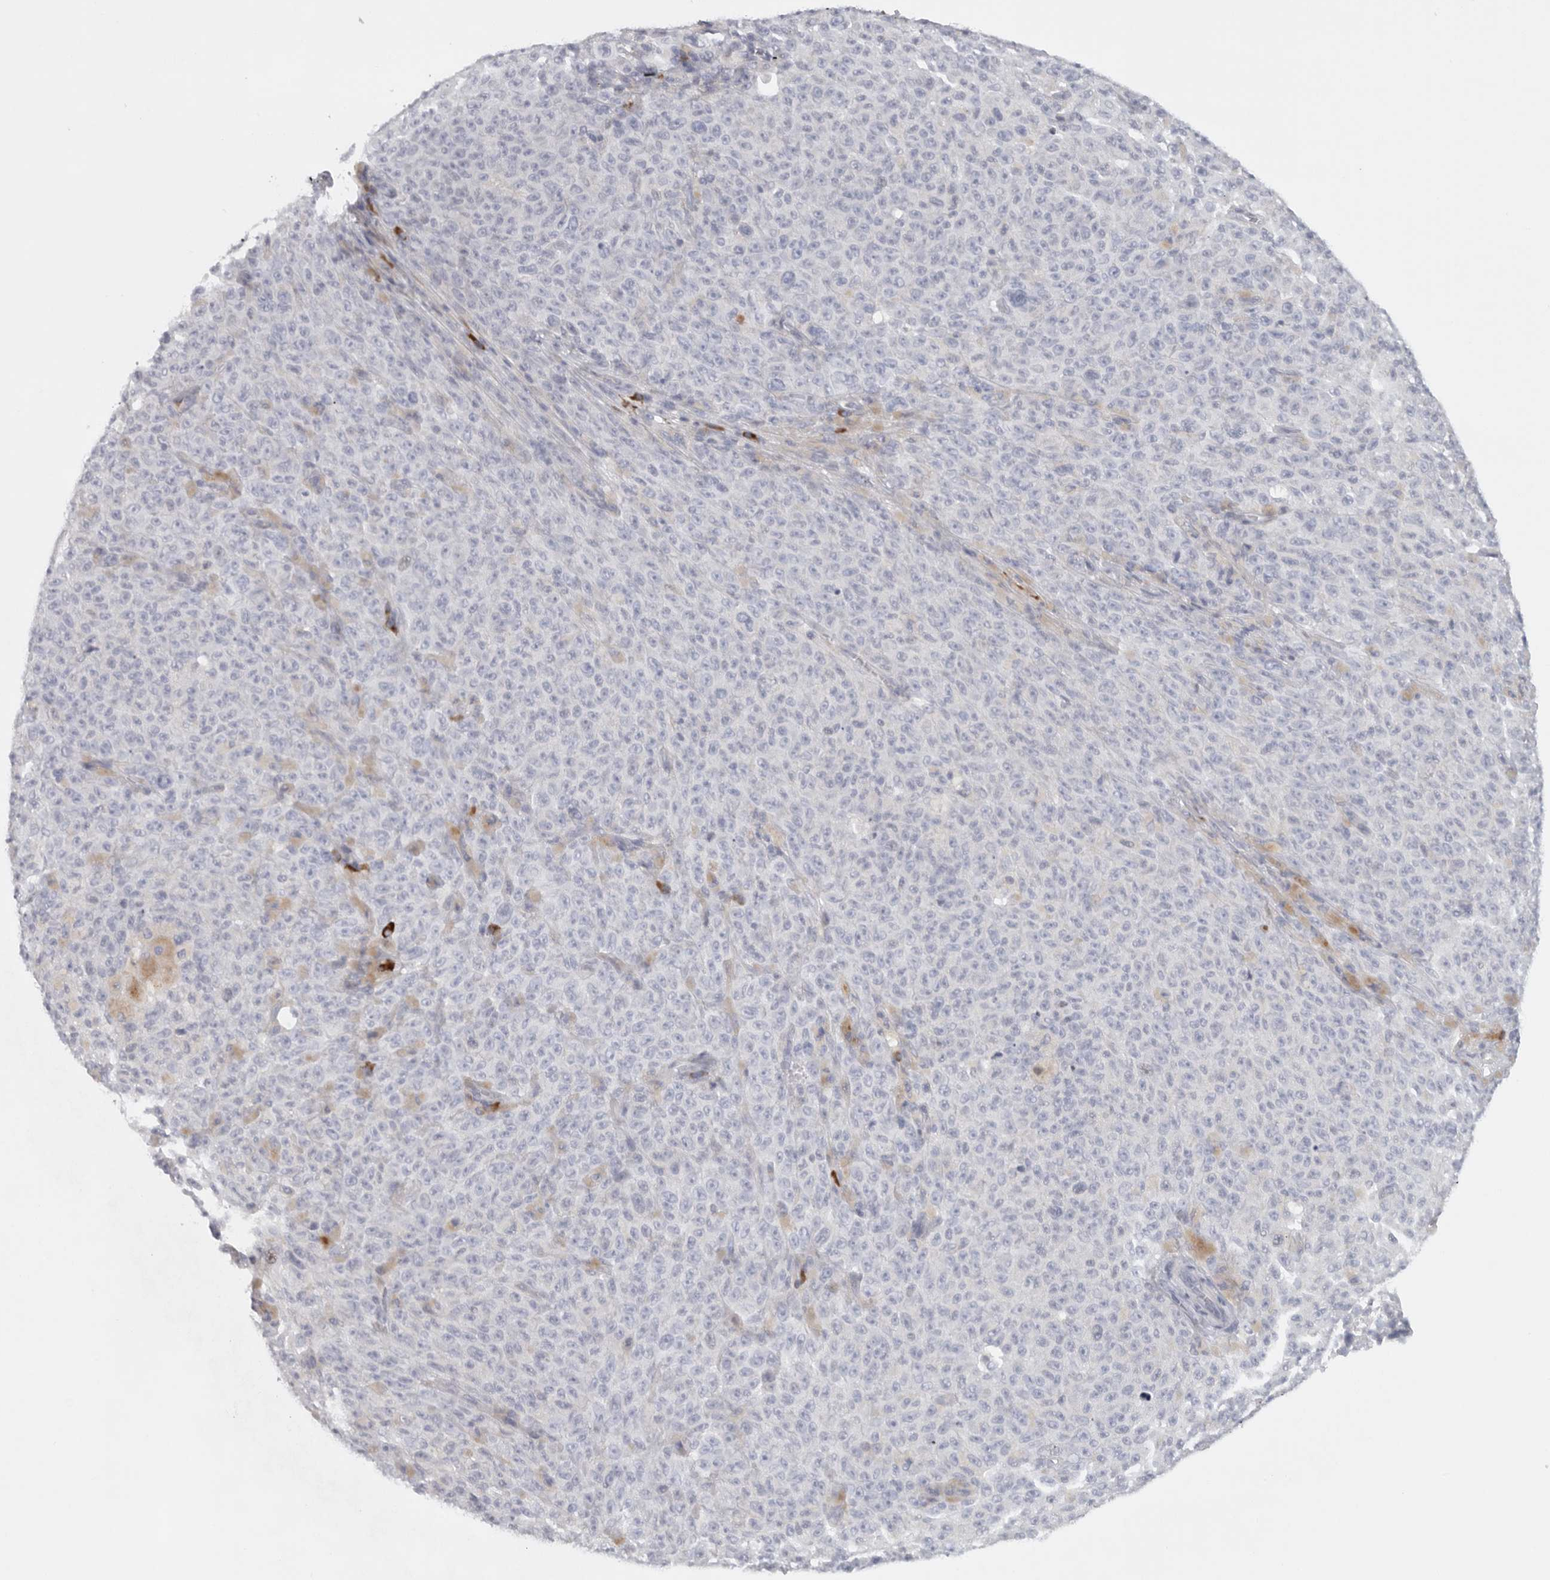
{"staining": {"intensity": "negative", "quantity": "none", "location": "none"}, "tissue": "melanoma", "cell_type": "Tumor cells", "image_type": "cancer", "snomed": [{"axis": "morphology", "description": "Malignant melanoma, NOS"}, {"axis": "topography", "description": "Skin"}], "caption": "Immunohistochemical staining of human malignant melanoma demonstrates no significant positivity in tumor cells.", "gene": "TMEM69", "patient": {"sex": "female", "age": 82}}